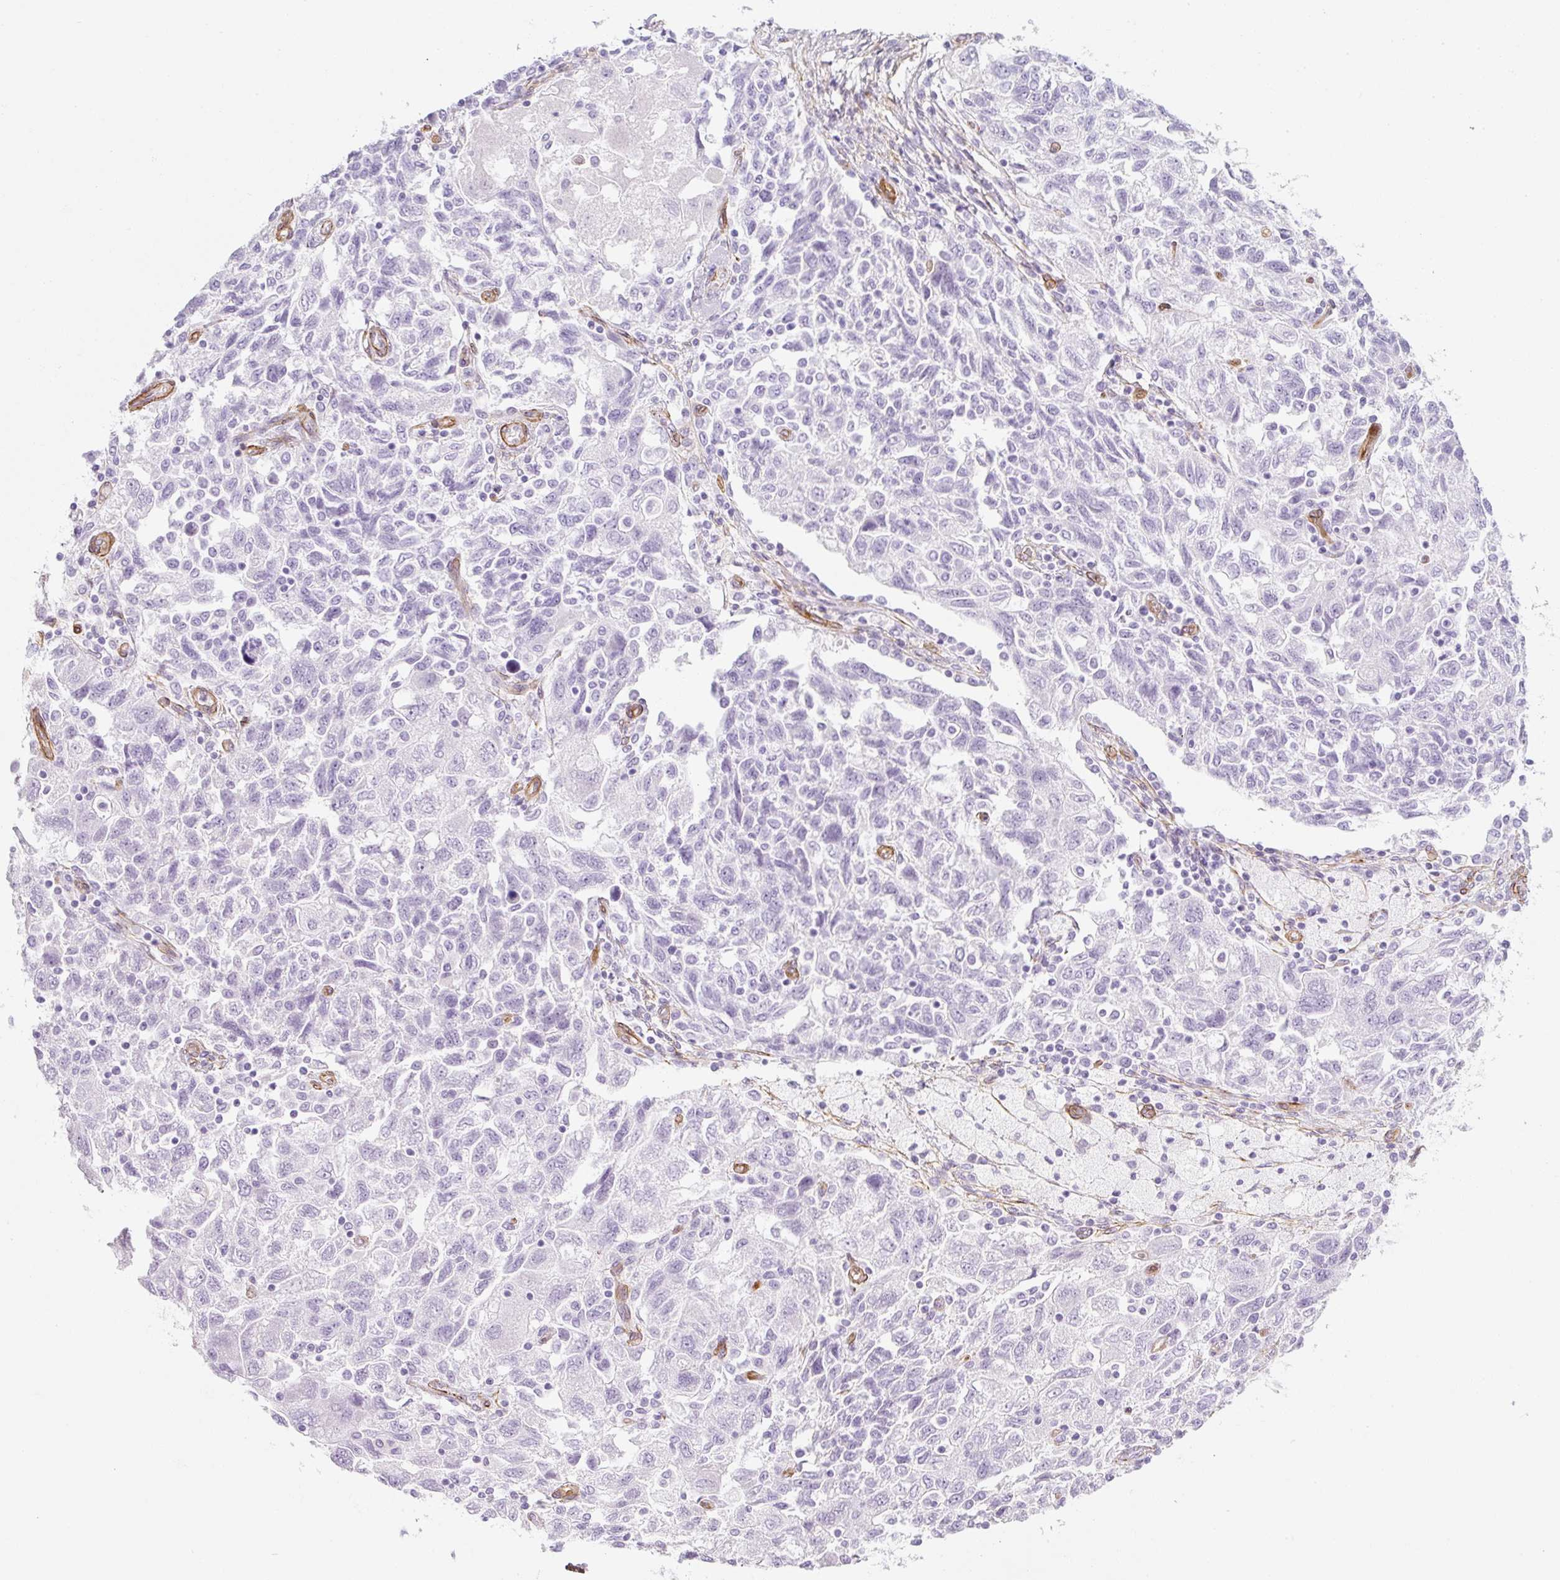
{"staining": {"intensity": "negative", "quantity": "none", "location": "none"}, "tissue": "ovarian cancer", "cell_type": "Tumor cells", "image_type": "cancer", "snomed": [{"axis": "morphology", "description": "Carcinoma, NOS"}, {"axis": "morphology", "description": "Cystadenocarcinoma, serous, NOS"}, {"axis": "topography", "description": "Ovary"}], "caption": "This is a histopathology image of immunohistochemistry staining of ovarian cancer (carcinoma), which shows no expression in tumor cells. The staining is performed using DAB brown chromogen with nuclei counter-stained in using hematoxylin.", "gene": "CAVIN3", "patient": {"sex": "female", "age": 69}}